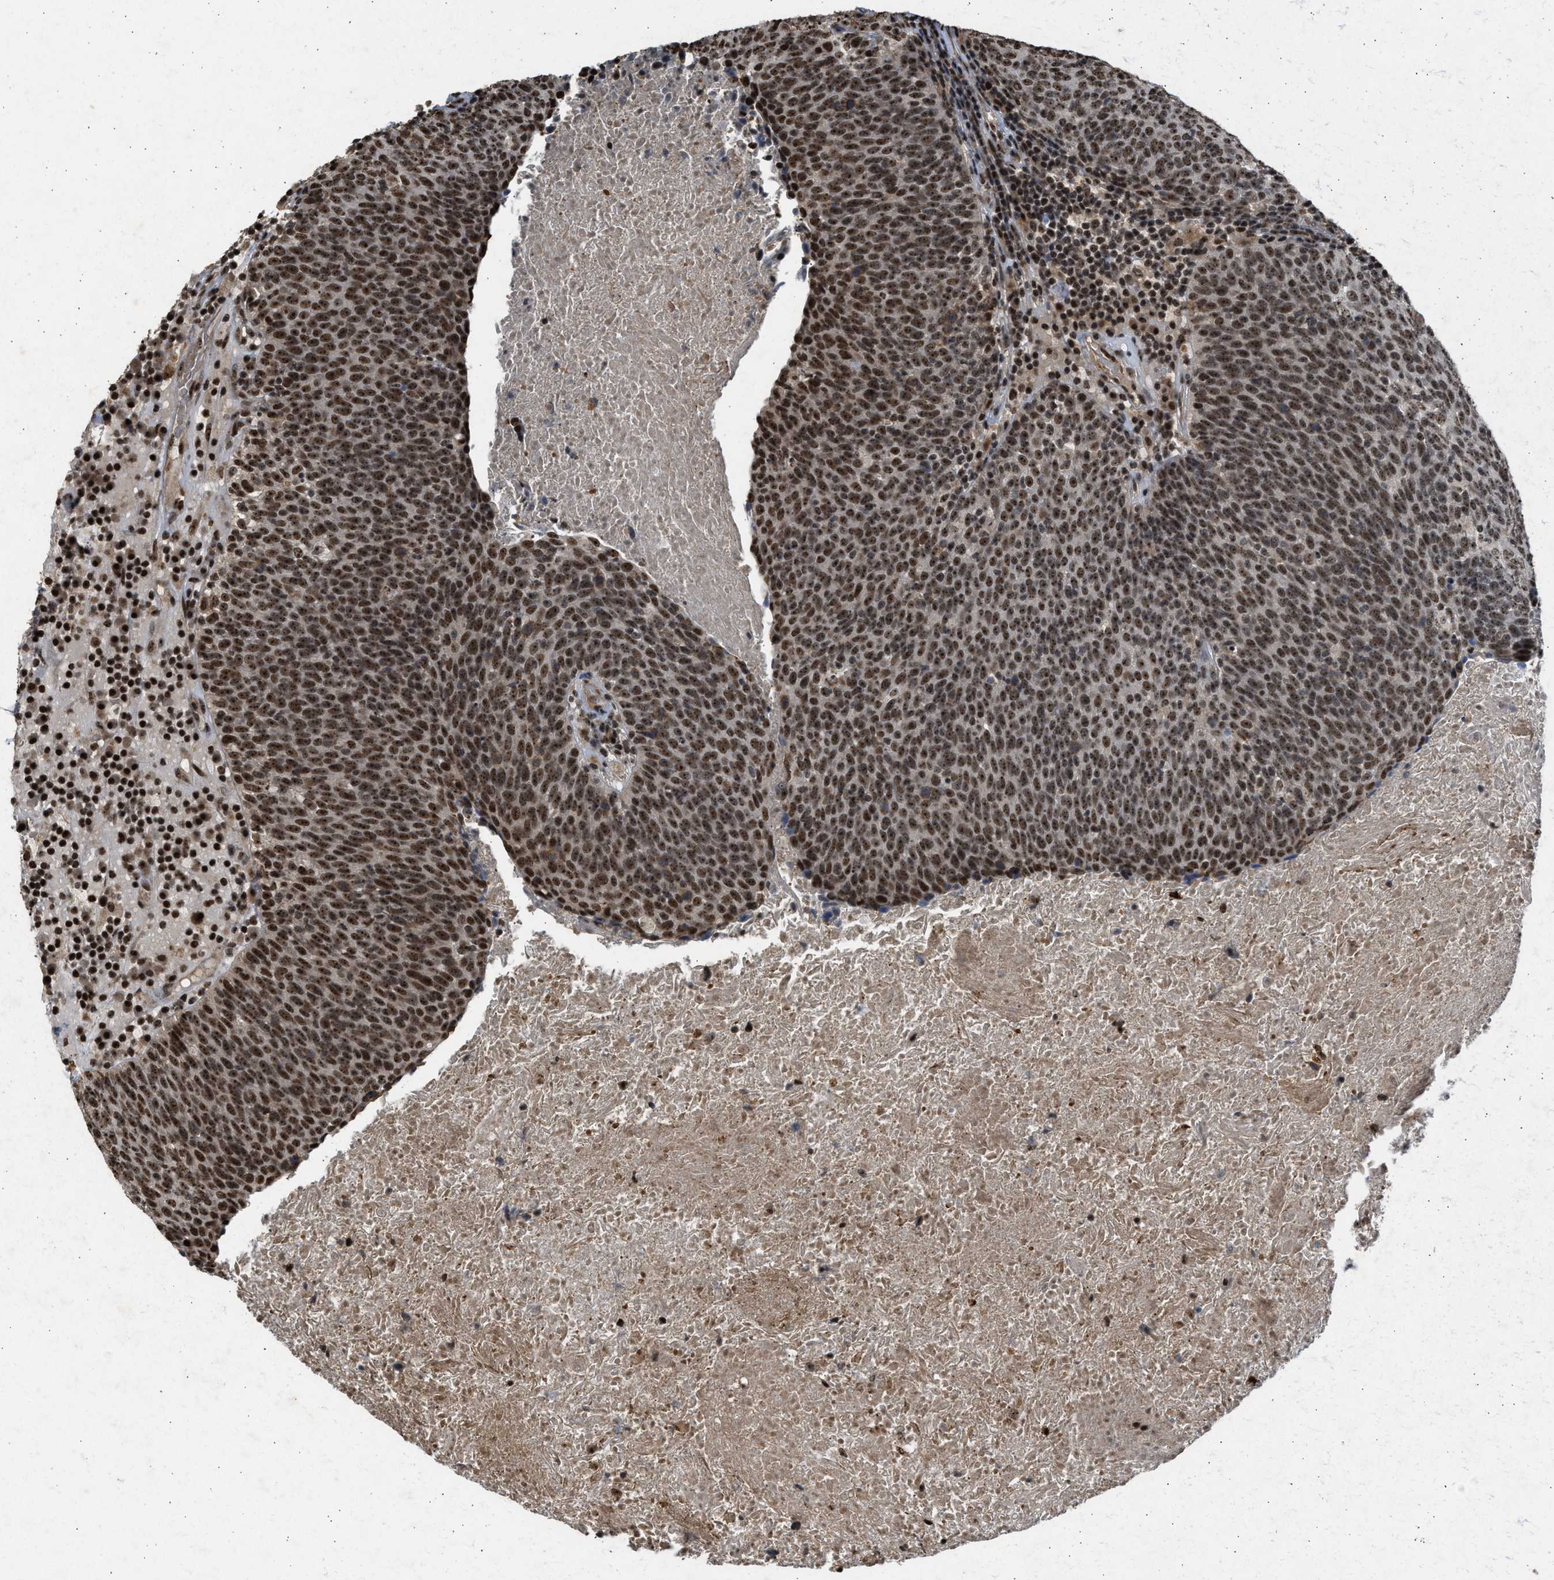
{"staining": {"intensity": "moderate", "quantity": ">75%", "location": "nuclear"}, "tissue": "head and neck cancer", "cell_type": "Tumor cells", "image_type": "cancer", "snomed": [{"axis": "morphology", "description": "Squamous cell carcinoma, NOS"}, {"axis": "morphology", "description": "Squamous cell carcinoma, metastatic, NOS"}, {"axis": "topography", "description": "Lymph node"}, {"axis": "topography", "description": "Head-Neck"}], "caption": "A medium amount of moderate nuclear expression is present in approximately >75% of tumor cells in metastatic squamous cell carcinoma (head and neck) tissue.", "gene": "TFDP2", "patient": {"sex": "male", "age": 62}}